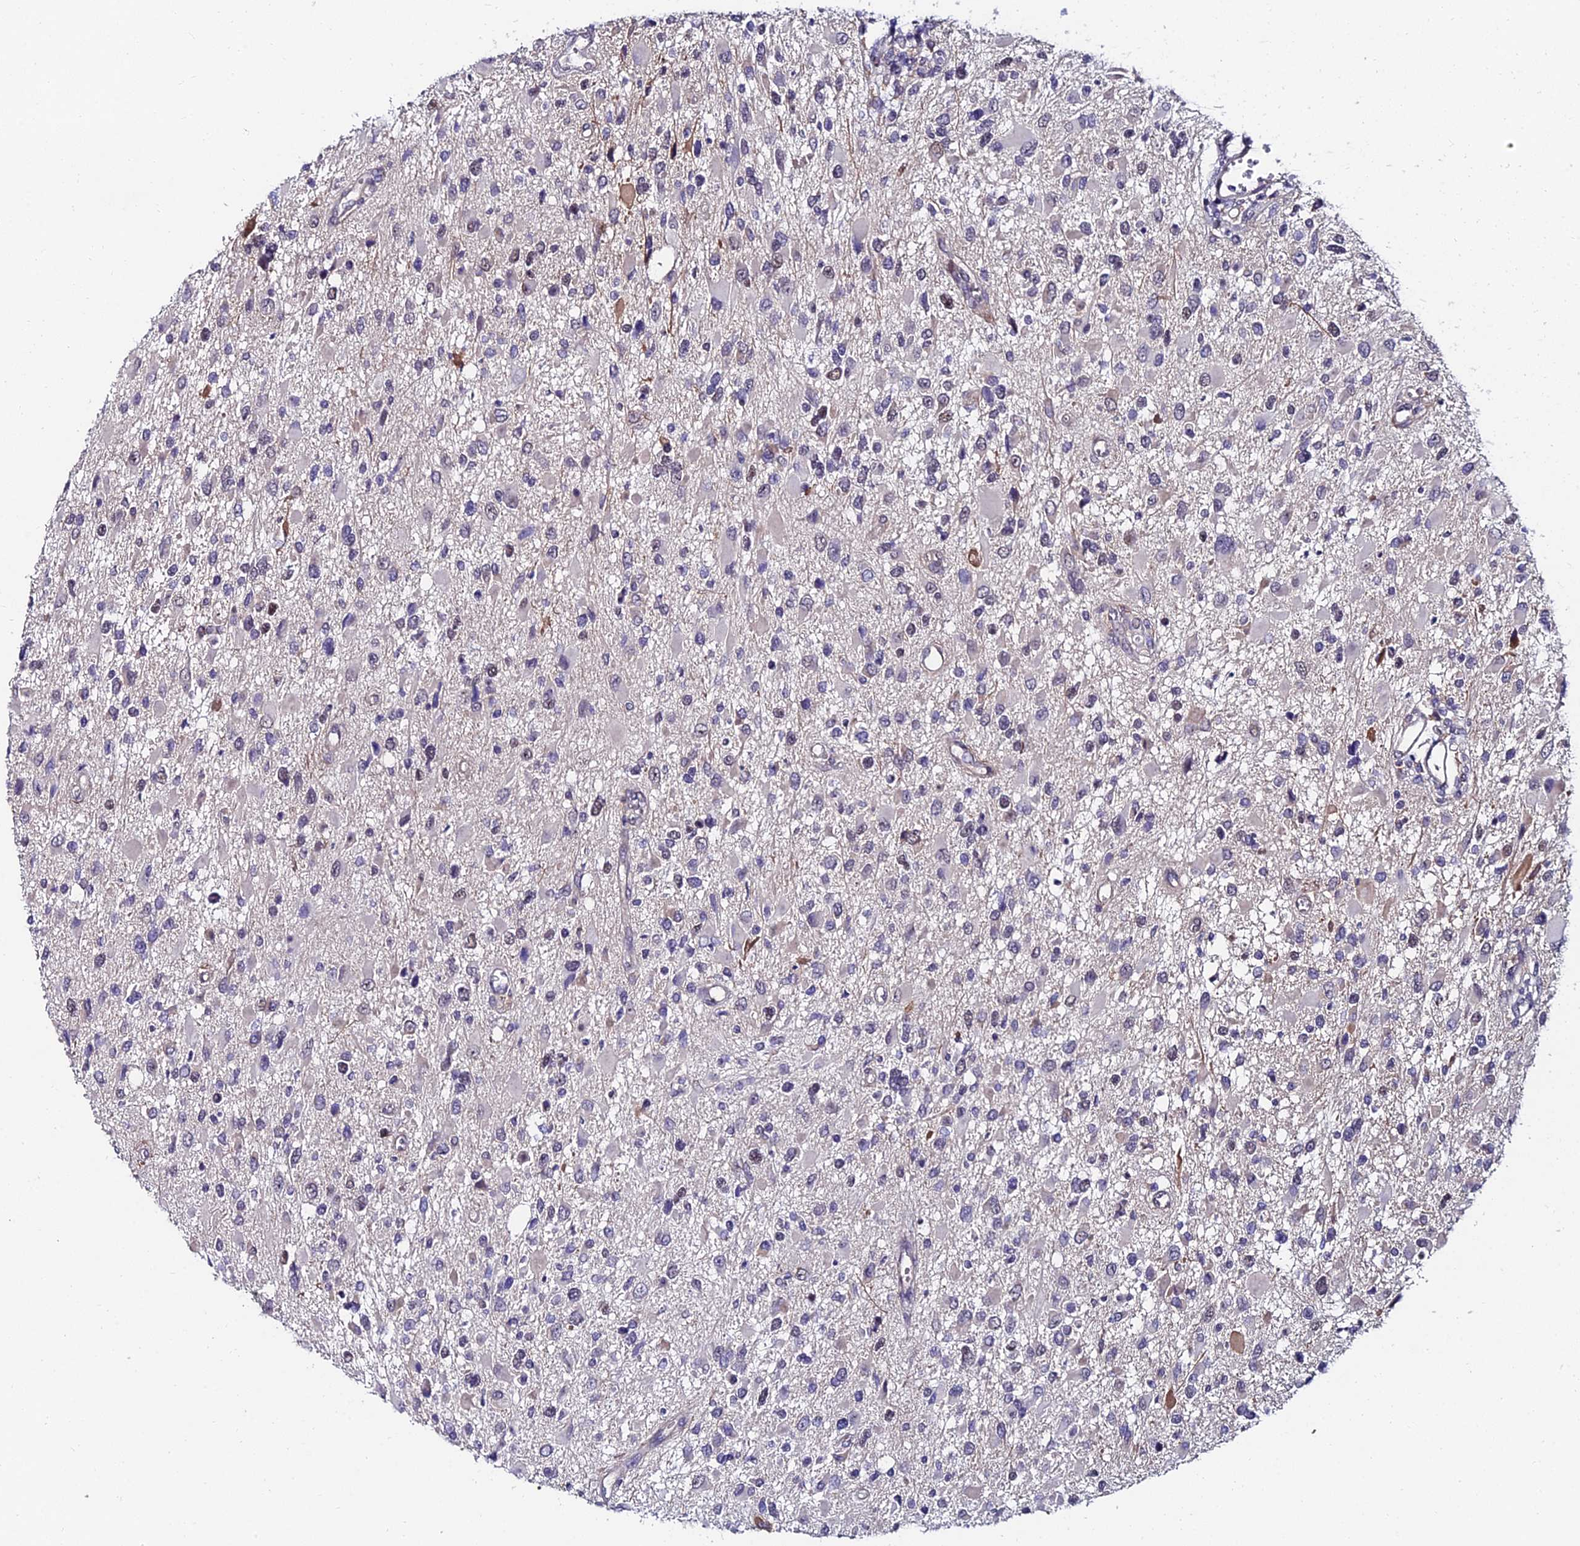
{"staining": {"intensity": "negative", "quantity": "none", "location": "none"}, "tissue": "glioma", "cell_type": "Tumor cells", "image_type": "cancer", "snomed": [{"axis": "morphology", "description": "Glioma, malignant, High grade"}, {"axis": "topography", "description": "Brain"}], "caption": "Immunohistochemistry (IHC) of malignant glioma (high-grade) exhibits no positivity in tumor cells.", "gene": "TRIM24", "patient": {"sex": "male", "age": 53}}